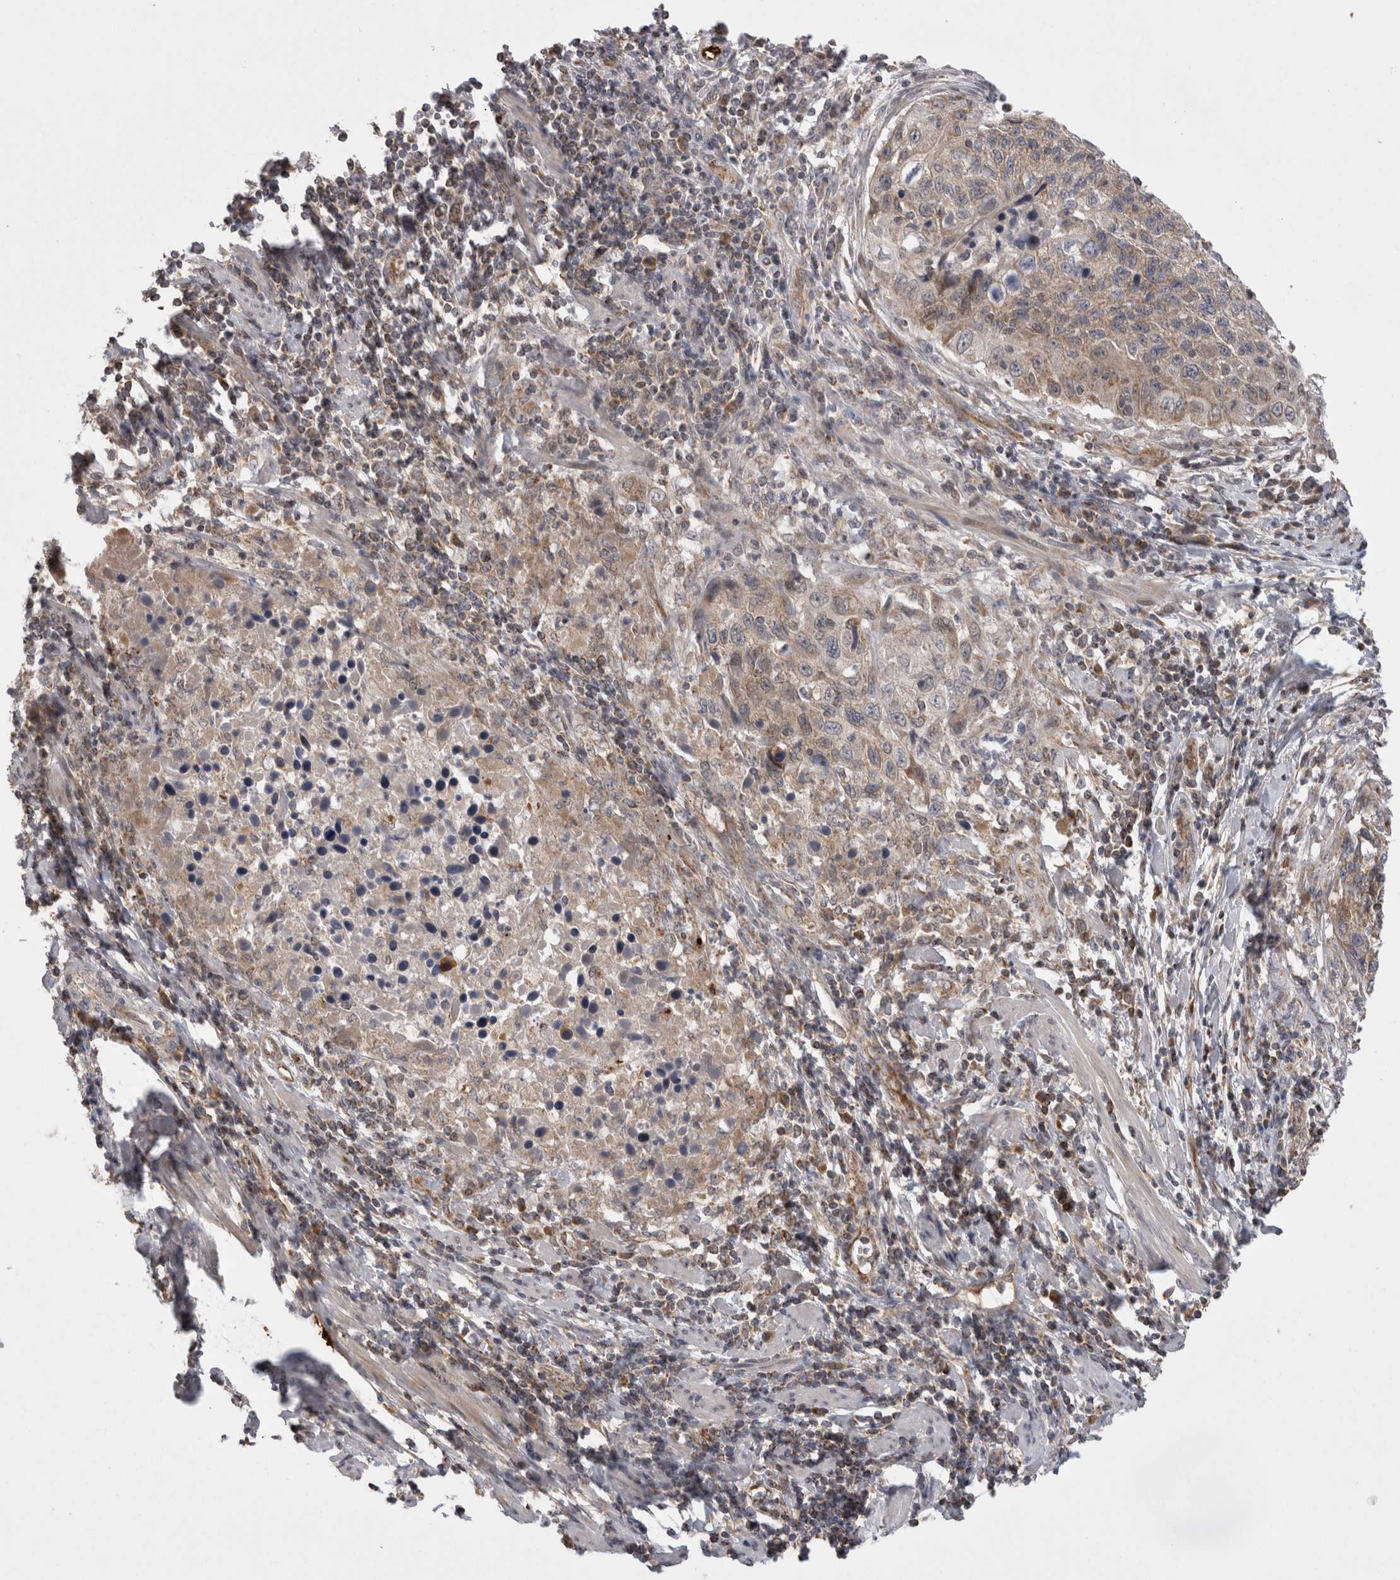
{"staining": {"intensity": "moderate", "quantity": ">75%", "location": "cytoplasmic/membranous"}, "tissue": "cervical cancer", "cell_type": "Tumor cells", "image_type": "cancer", "snomed": [{"axis": "morphology", "description": "Squamous cell carcinoma, NOS"}, {"axis": "topography", "description": "Cervix"}], "caption": "The photomicrograph displays a brown stain indicating the presence of a protein in the cytoplasmic/membranous of tumor cells in cervical cancer (squamous cell carcinoma). Using DAB (3,3'-diaminobenzidine) (brown) and hematoxylin (blue) stains, captured at high magnification using brightfield microscopy.", "gene": "DARS2", "patient": {"sex": "female", "age": 53}}